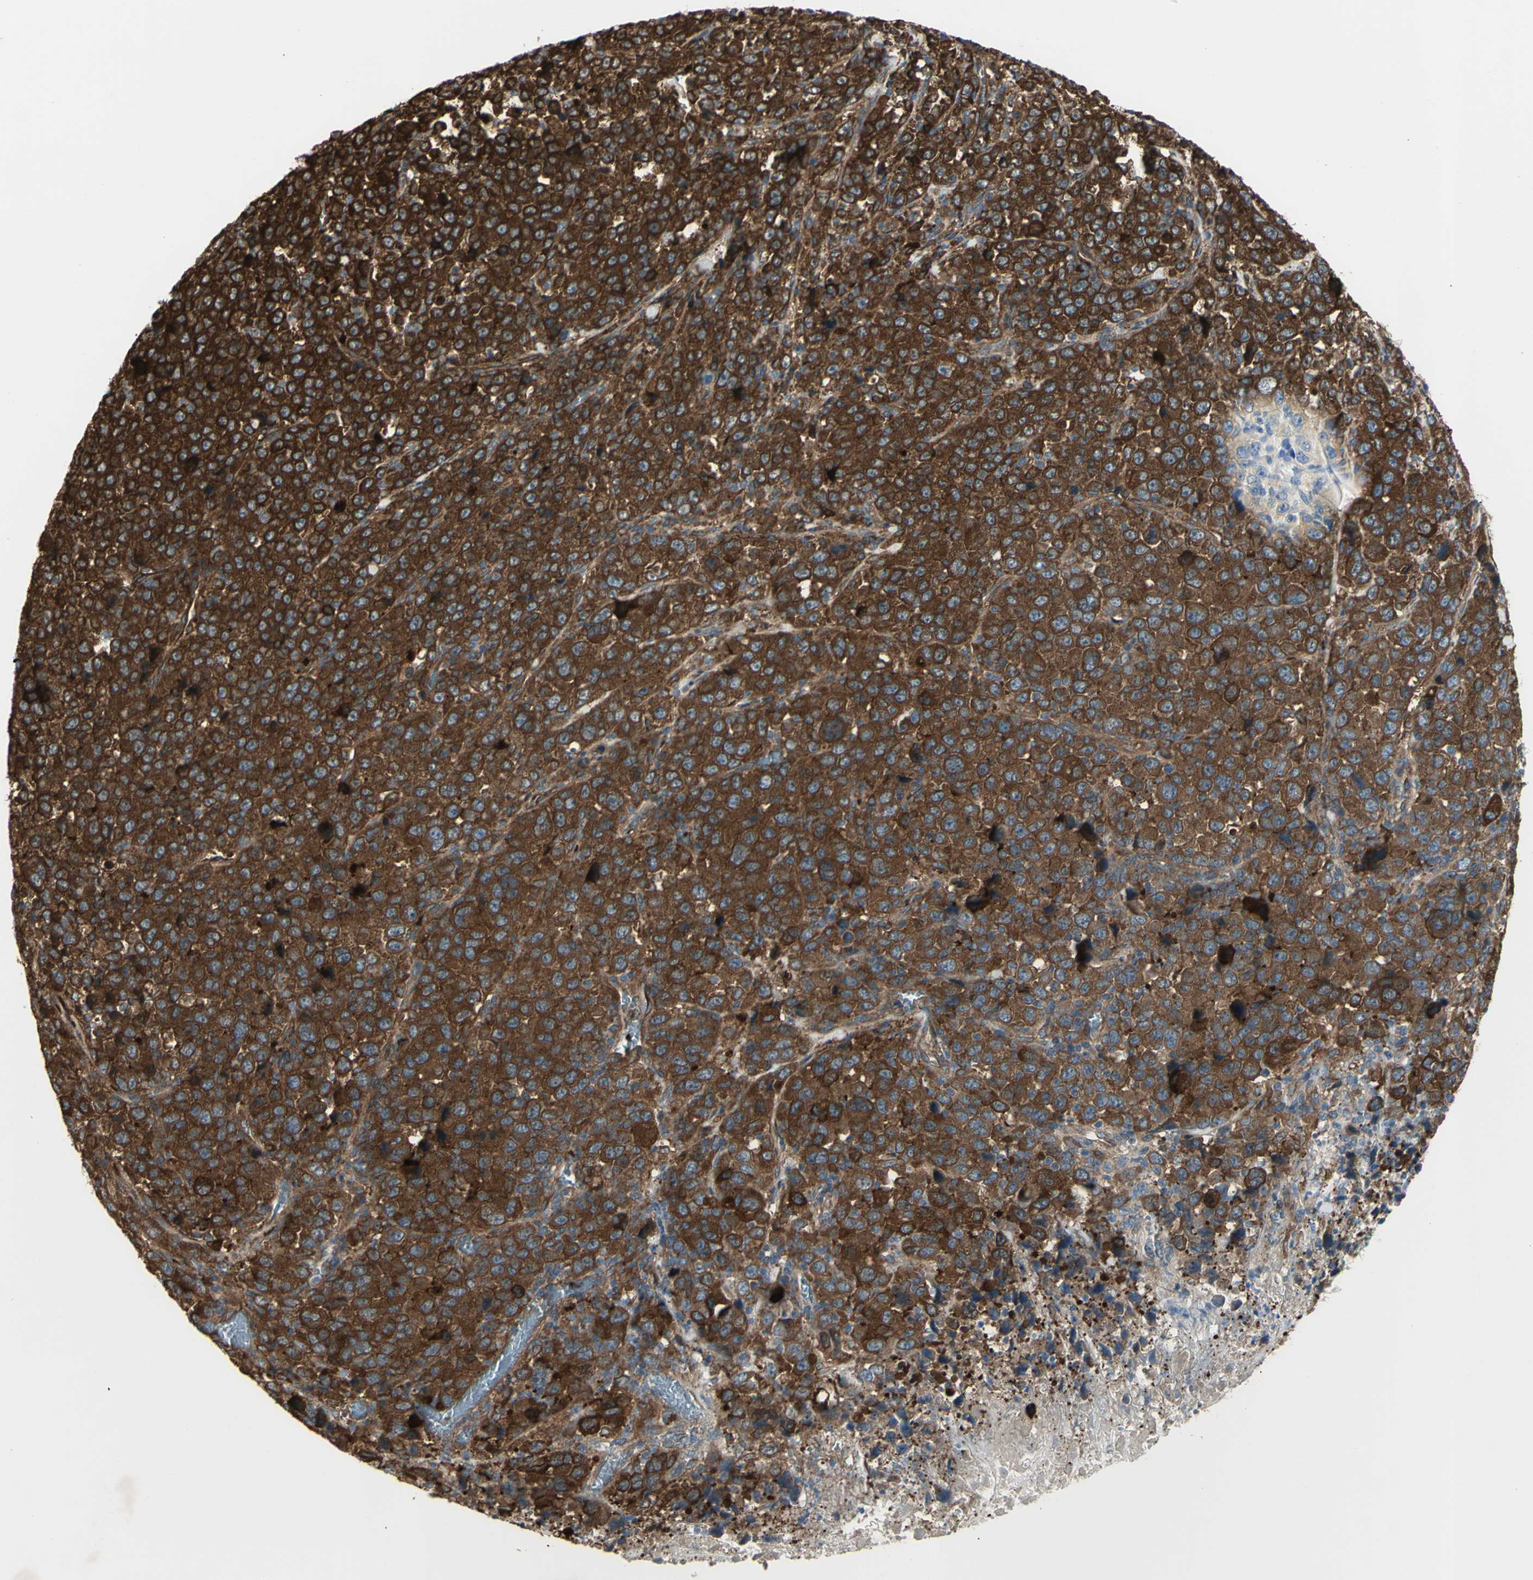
{"staining": {"intensity": "strong", "quantity": ">75%", "location": "cytoplasmic/membranous"}, "tissue": "stomach cancer", "cell_type": "Tumor cells", "image_type": "cancer", "snomed": [{"axis": "morphology", "description": "Normal tissue, NOS"}, {"axis": "morphology", "description": "Adenocarcinoma, NOS"}, {"axis": "topography", "description": "Stomach, upper"}, {"axis": "topography", "description": "Stomach"}], "caption": "An image showing strong cytoplasmic/membranous positivity in about >75% of tumor cells in stomach cancer, as visualized by brown immunohistochemical staining.", "gene": "IGSF9B", "patient": {"sex": "male", "age": 59}}